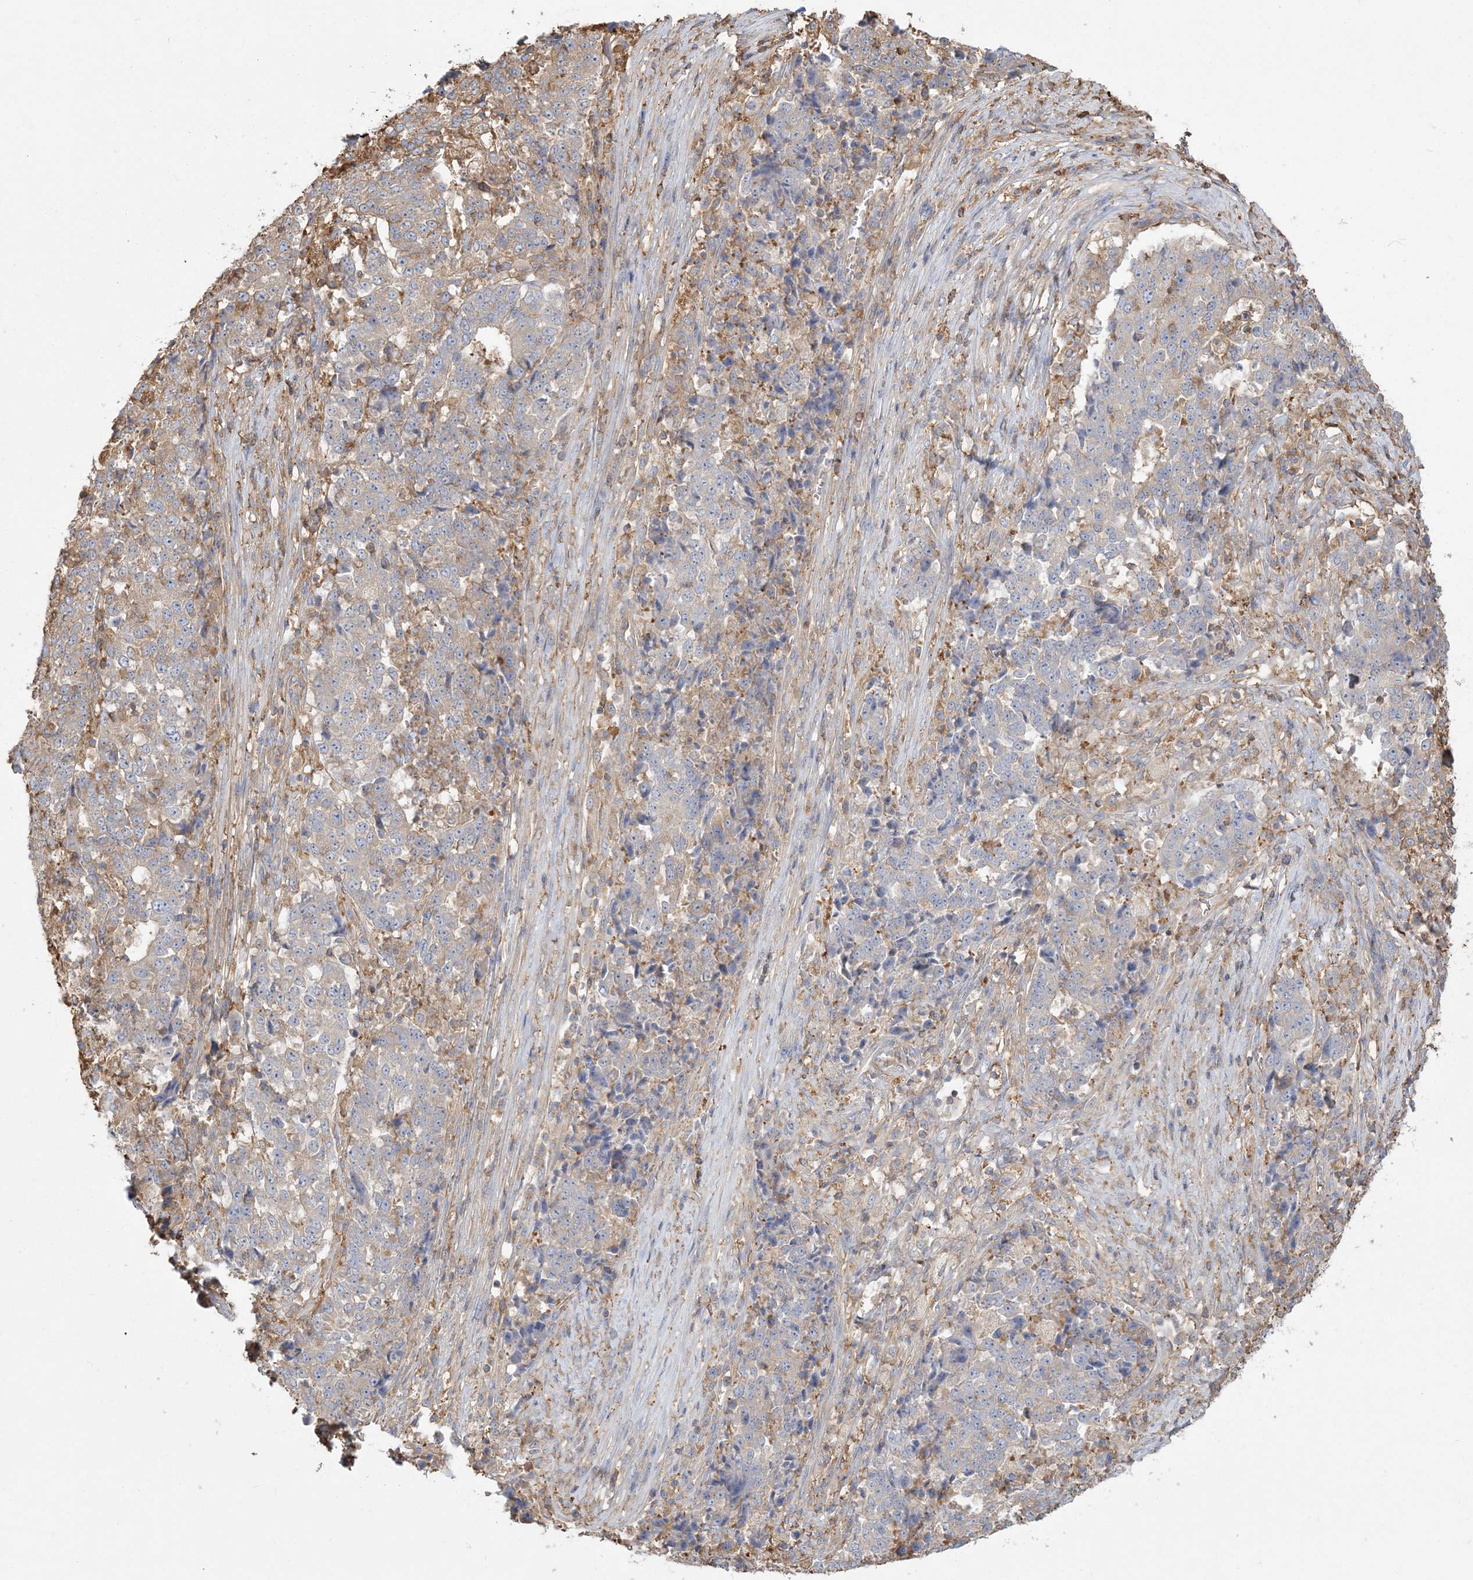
{"staining": {"intensity": "weak", "quantity": "<25%", "location": "cytoplasmic/membranous"}, "tissue": "stomach cancer", "cell_type": "Tumor cells", "image_type": "cancer", "snomed": [{"axis": "morphology", "description": "Adenocarcinoma, NOS"}, {"axis": "topography", "description": "Stomach"}], "caption": "Histopathology image shows no protein expression in tumor cells of stomach cancer tissue.", "gene": "ANKS1A", "patient": {"sex": "male", "age": 59}}